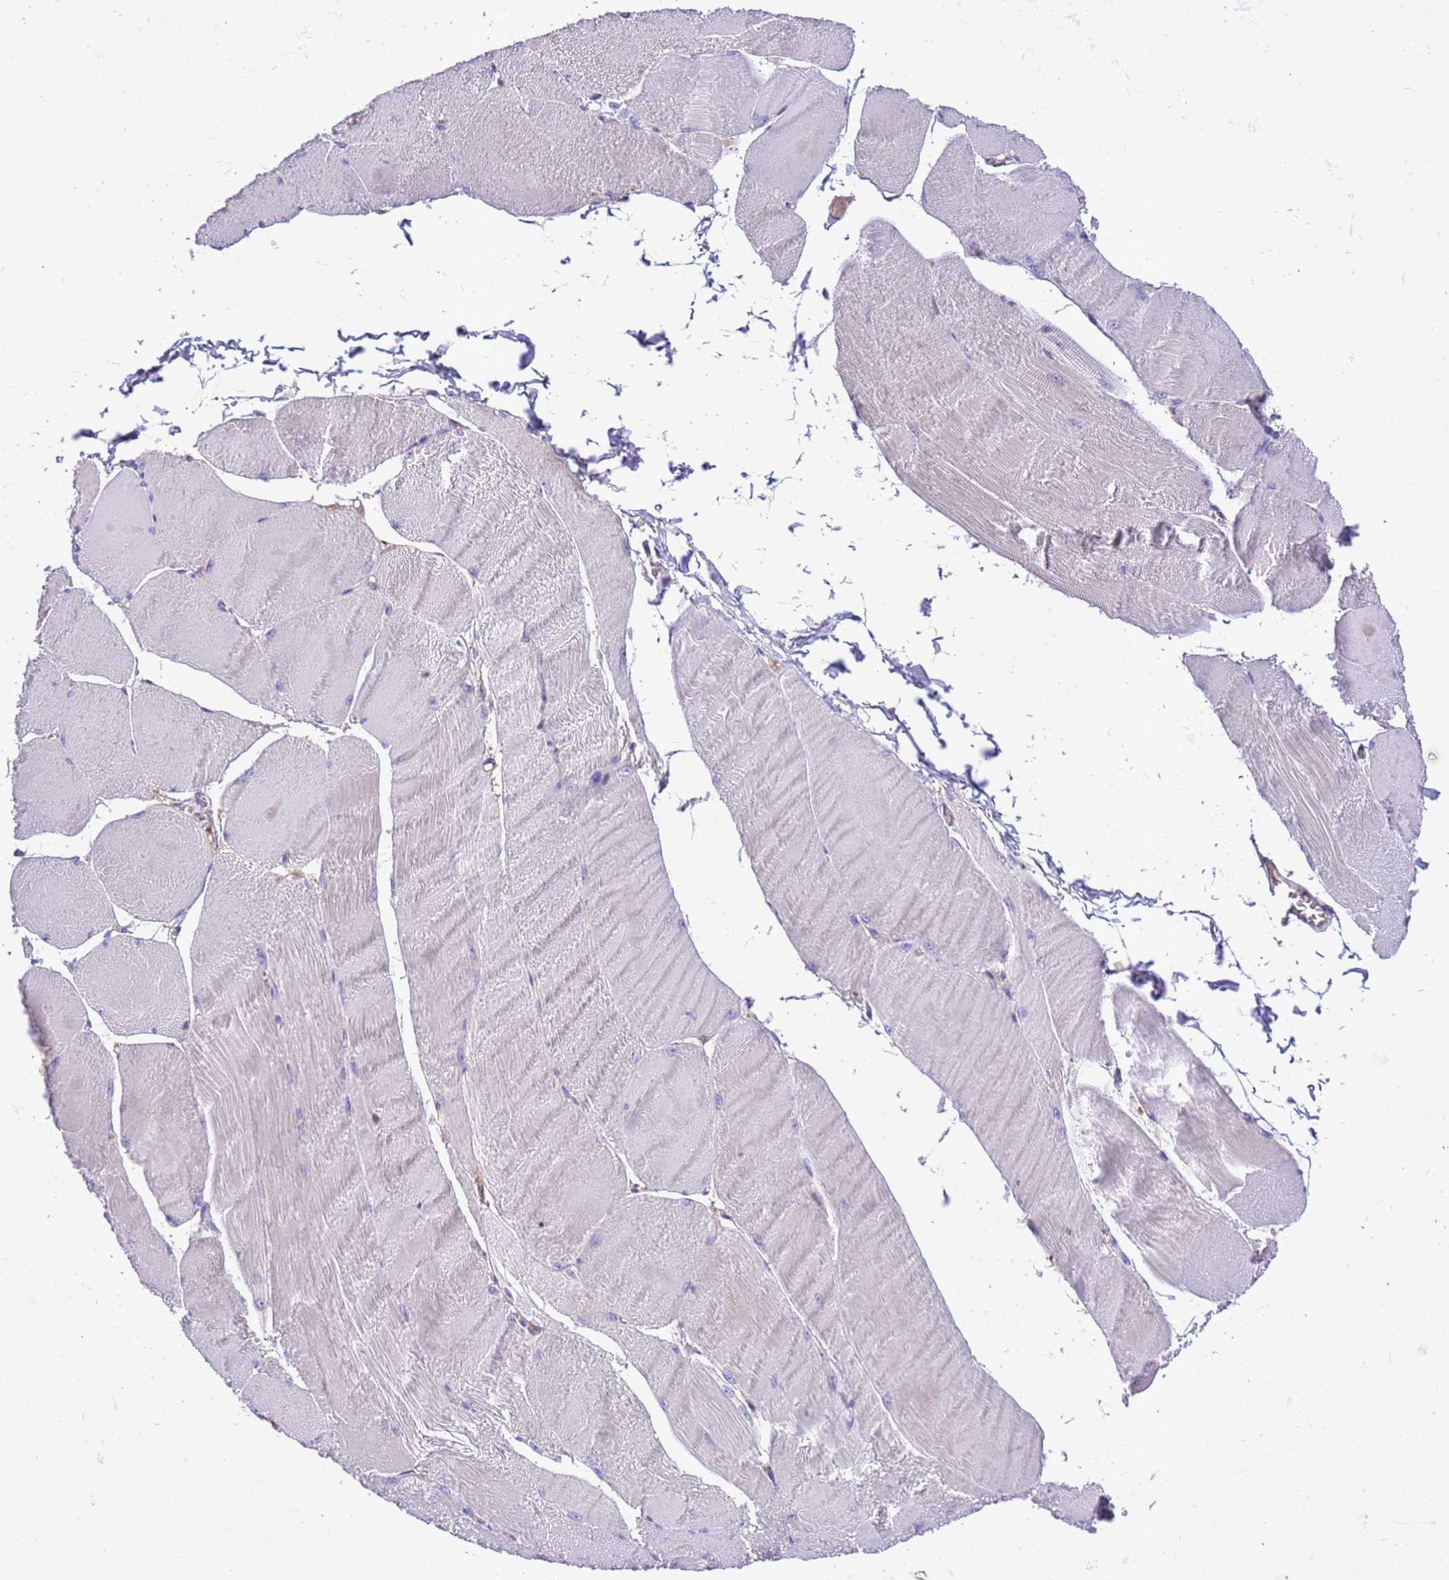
{"staining": {"intensity": "negative", "quantity": "none", "location": "none"}, "tissue": "skeletal muscle", "cell_type": "Myocytes", "image_type": "normal", "snomed": [{"axis": "morphology", "description": "Normal tissue, NOS"}, {"axis": "morphology", "description": "Basal cell carcinoma"}, {"axis": "topography", "description": "Skeletal muscle"}], "caption": "The IHC histopathology image has no significant expression in myocytes of skeletal muscle.", "gene": "RABEP2", "patient": {"sex": "female", "age": 64}}